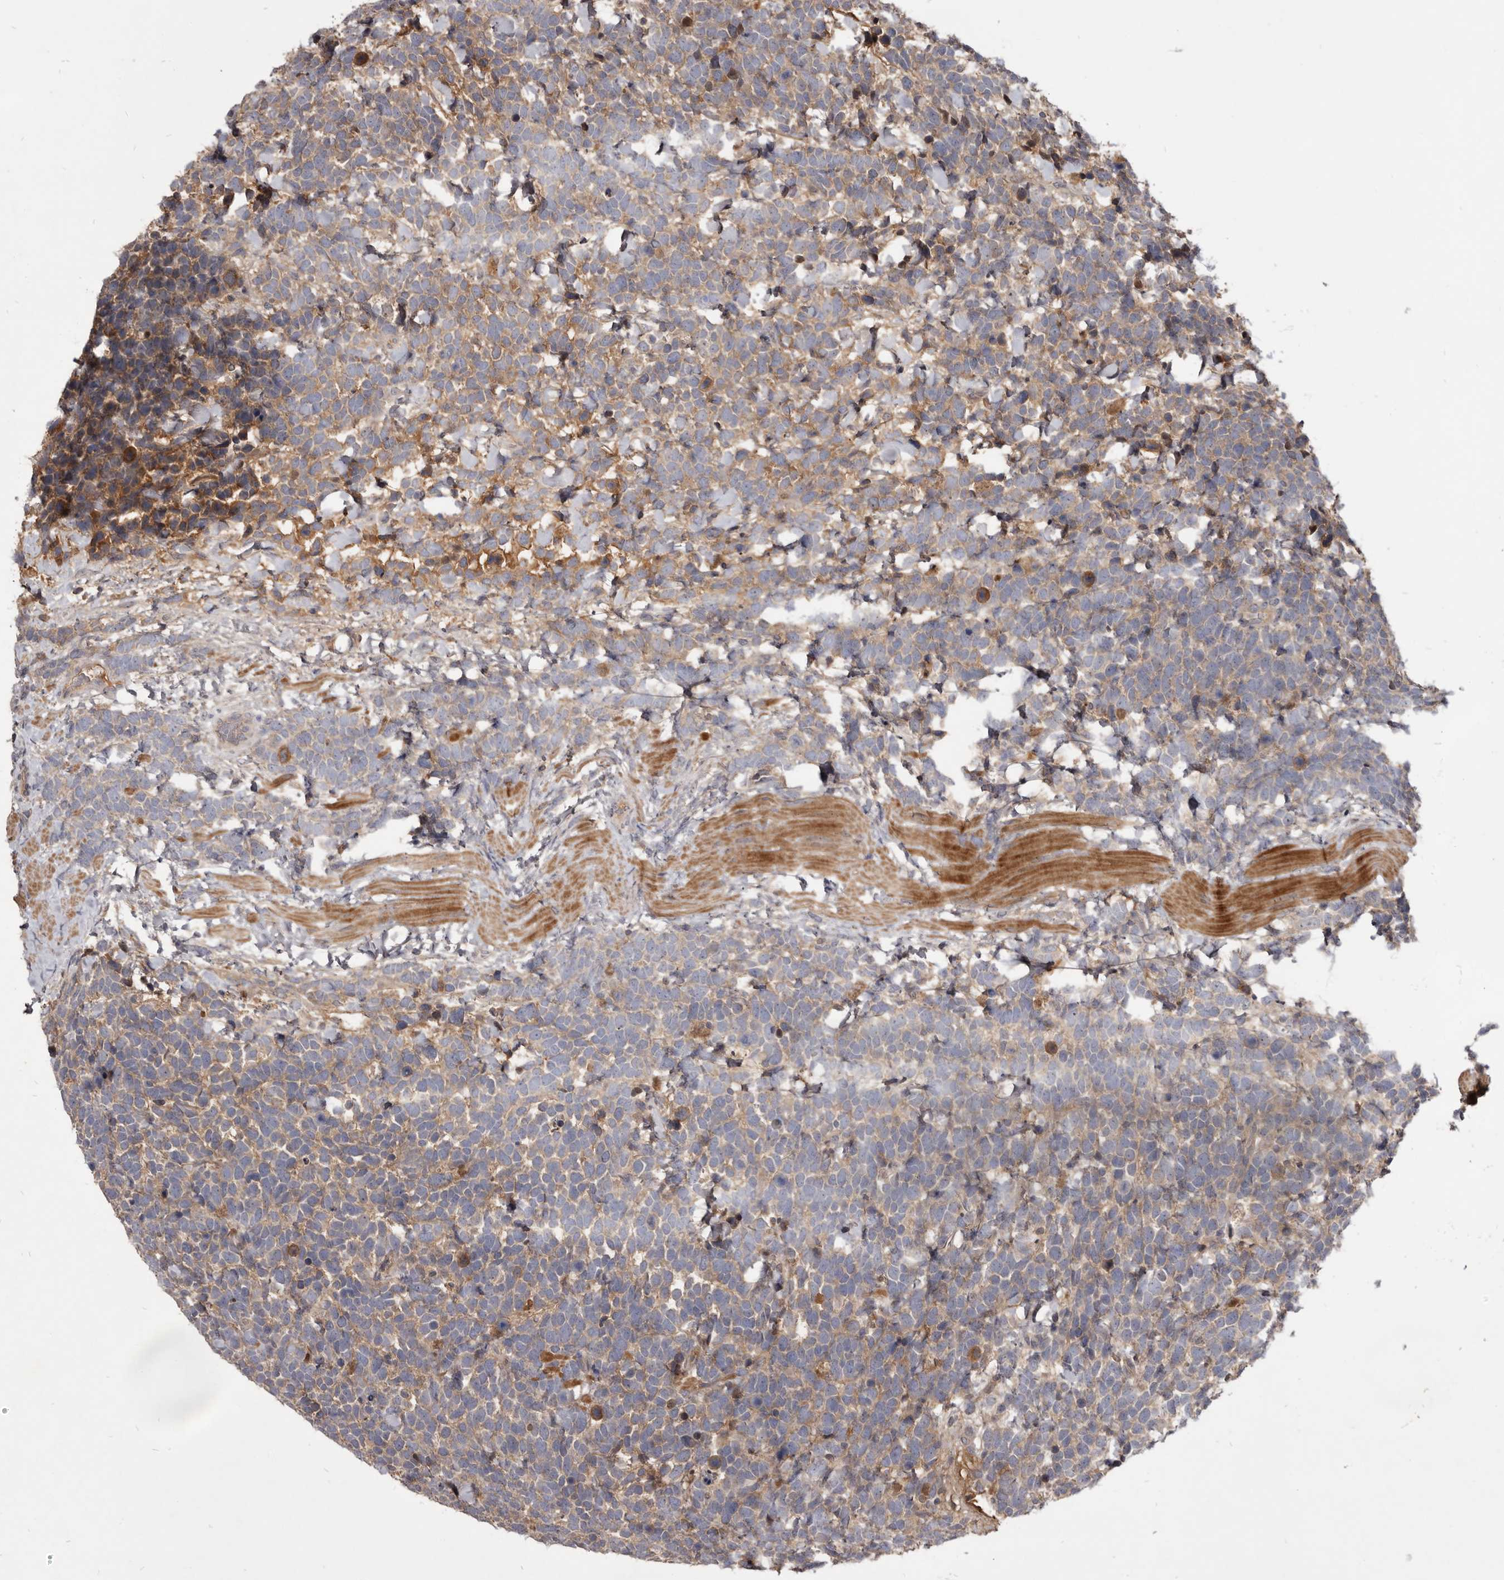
{"staining": {"intensity": "weak", "quantity": "25%-75%", "location": "cytoplasmic/membranous"}, "tissue": "urothelial cancer", "cell_type": "Tumor cells", "image_type": "cancer", "snomed": [{"axis": "morphology", "description": "Urothelial carcinoma, High grade"}, {"axis": "topography", "description": "Urinary bladder"}], "caption": "Immunohistochemical staining of urothelial carcinoma (high-grade) displays low levels of weak cytoplasmic/membranous protein staining in approximately 25%-75% of tumor cells. (Brightfield microscopy of DAB IHC at high magnification).", "gene": "TTC39A", "patient": {"sex": "female", "age": 82}}